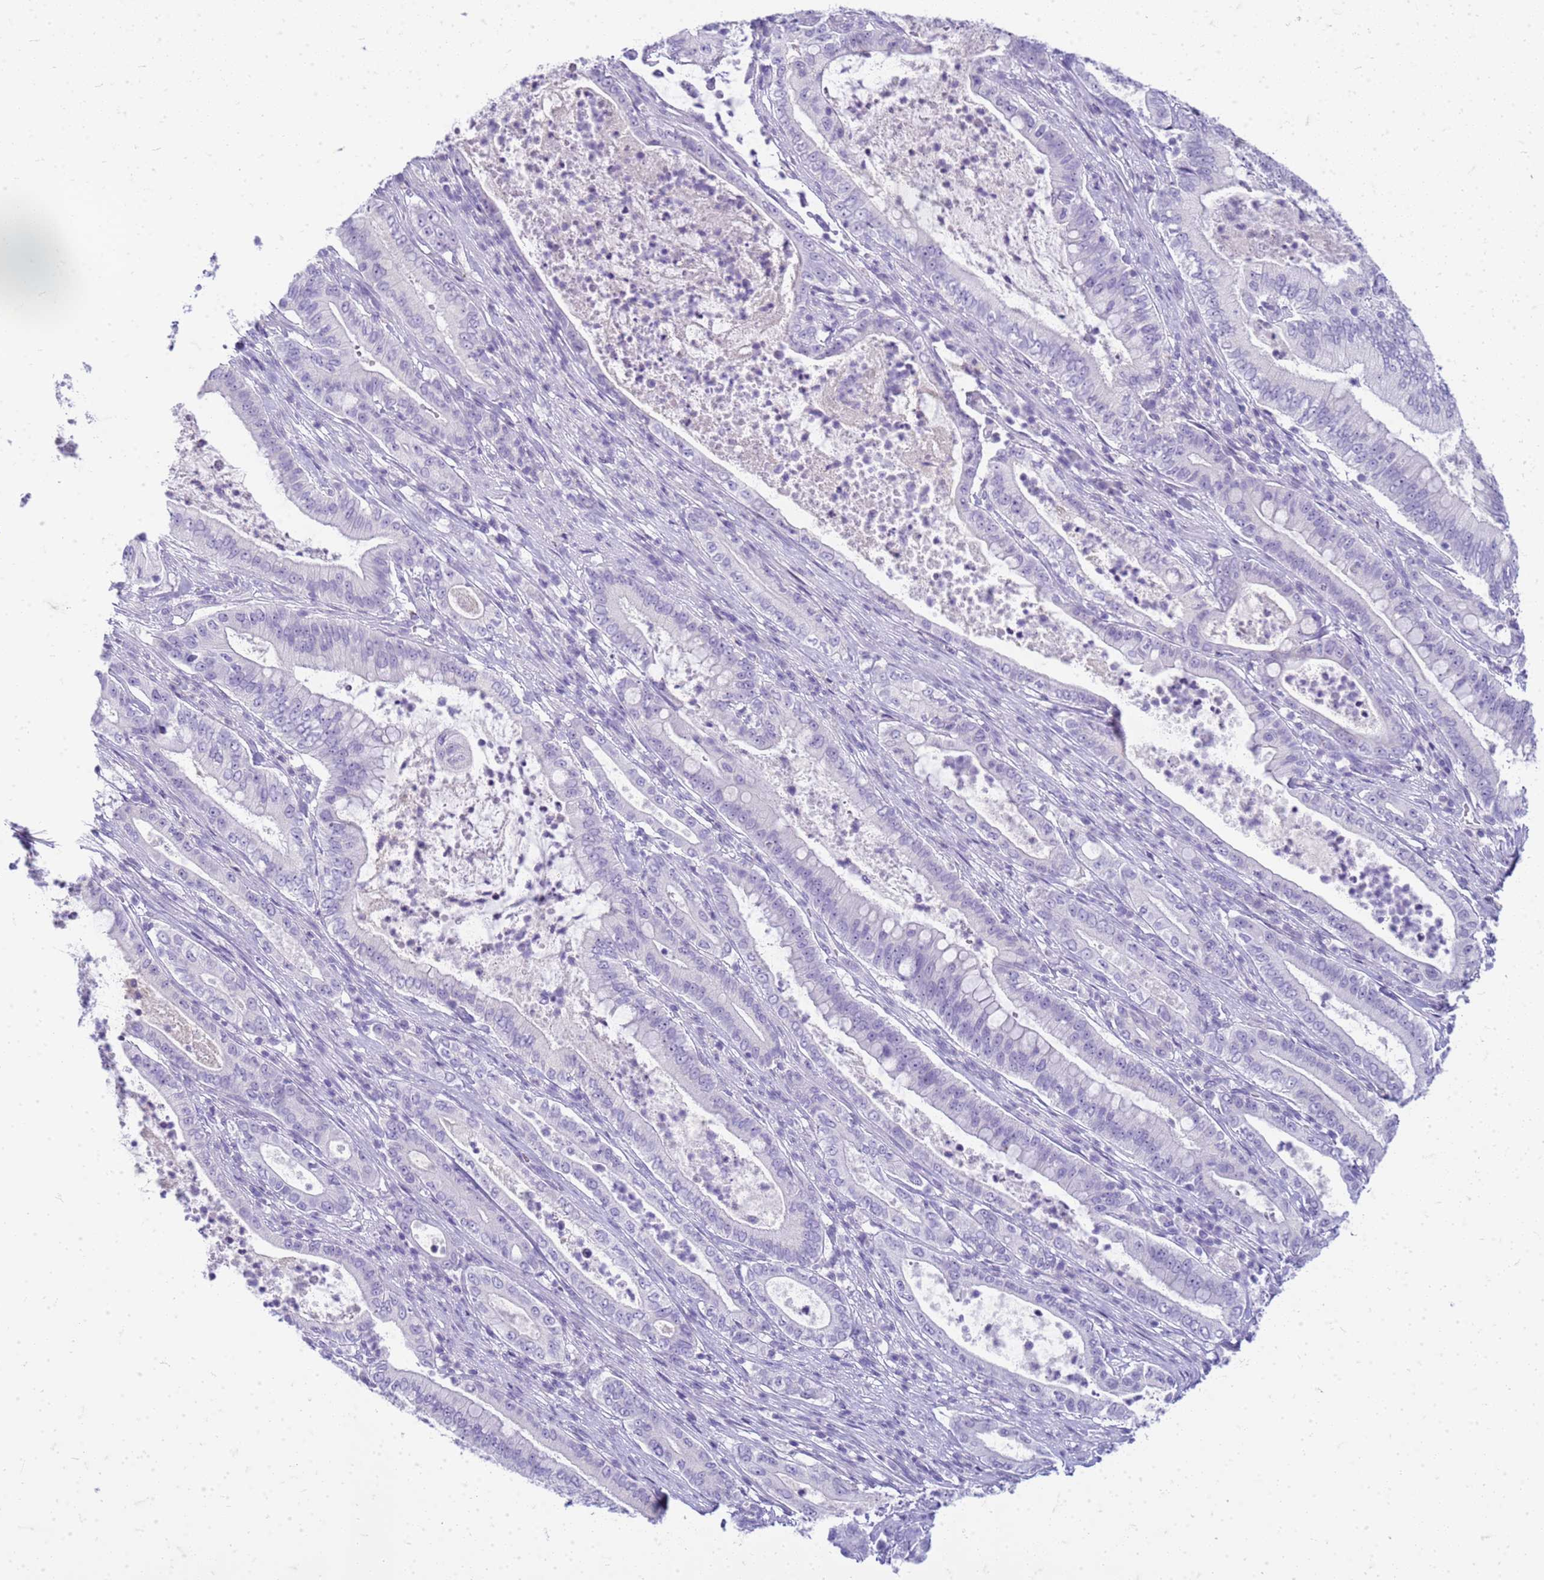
{"staining": {"intensity": "negative", "quantity": "none", "location": "none"}, "tissue": "pancreatic cancer", "cell_type": "Tumor cells", "image_type": "cancer", "snomed": [{"axis": "morphology", "description": "Adenocarcinoma, NOS"}, {"axis": "topography", "description": "Pancreas"}], "caption": "Tumor cells are negative for brown protein staining in pancreatic cancer.", "gene": "CFAP100", "patient": {"sex": "male", "age": 71}}